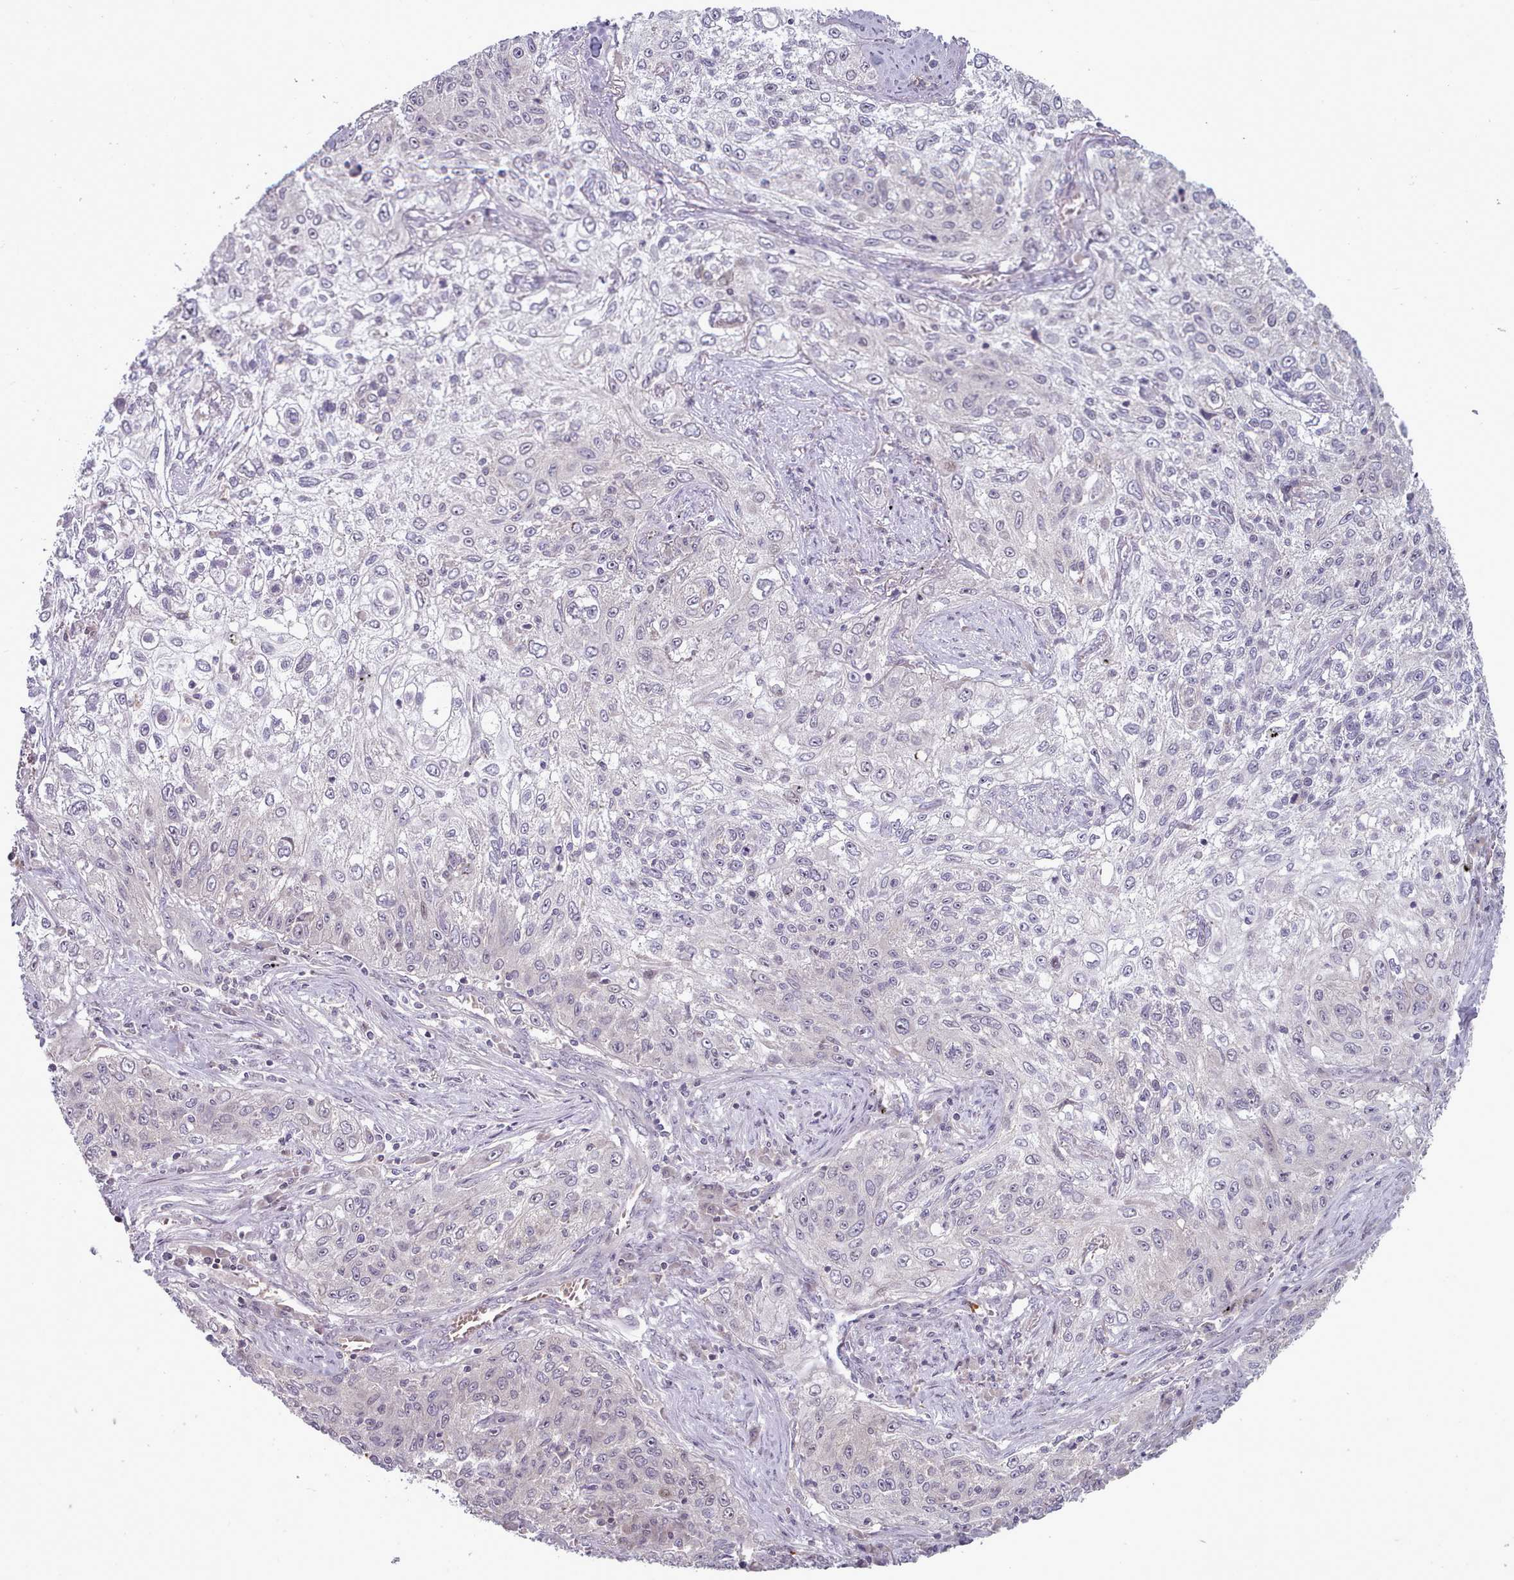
{"staining": {"intensity": "negative", "quantity": "none", "location": "none"}, "tissue": "lung cancer", "cell_type": "Tumor cells", "image_type": "cancer", "snomed": [{"axis": "morphology", "description": "Squamous cell carcinoma, NOS"}, {"axis": "topography", "description": "Lung"}], "caption": "Tumor cells are negative for brown protein staining in lung squamous cell carcinoma.", "gene": "CLNS1A", "patient": {"sex": "female", "age": 69}}